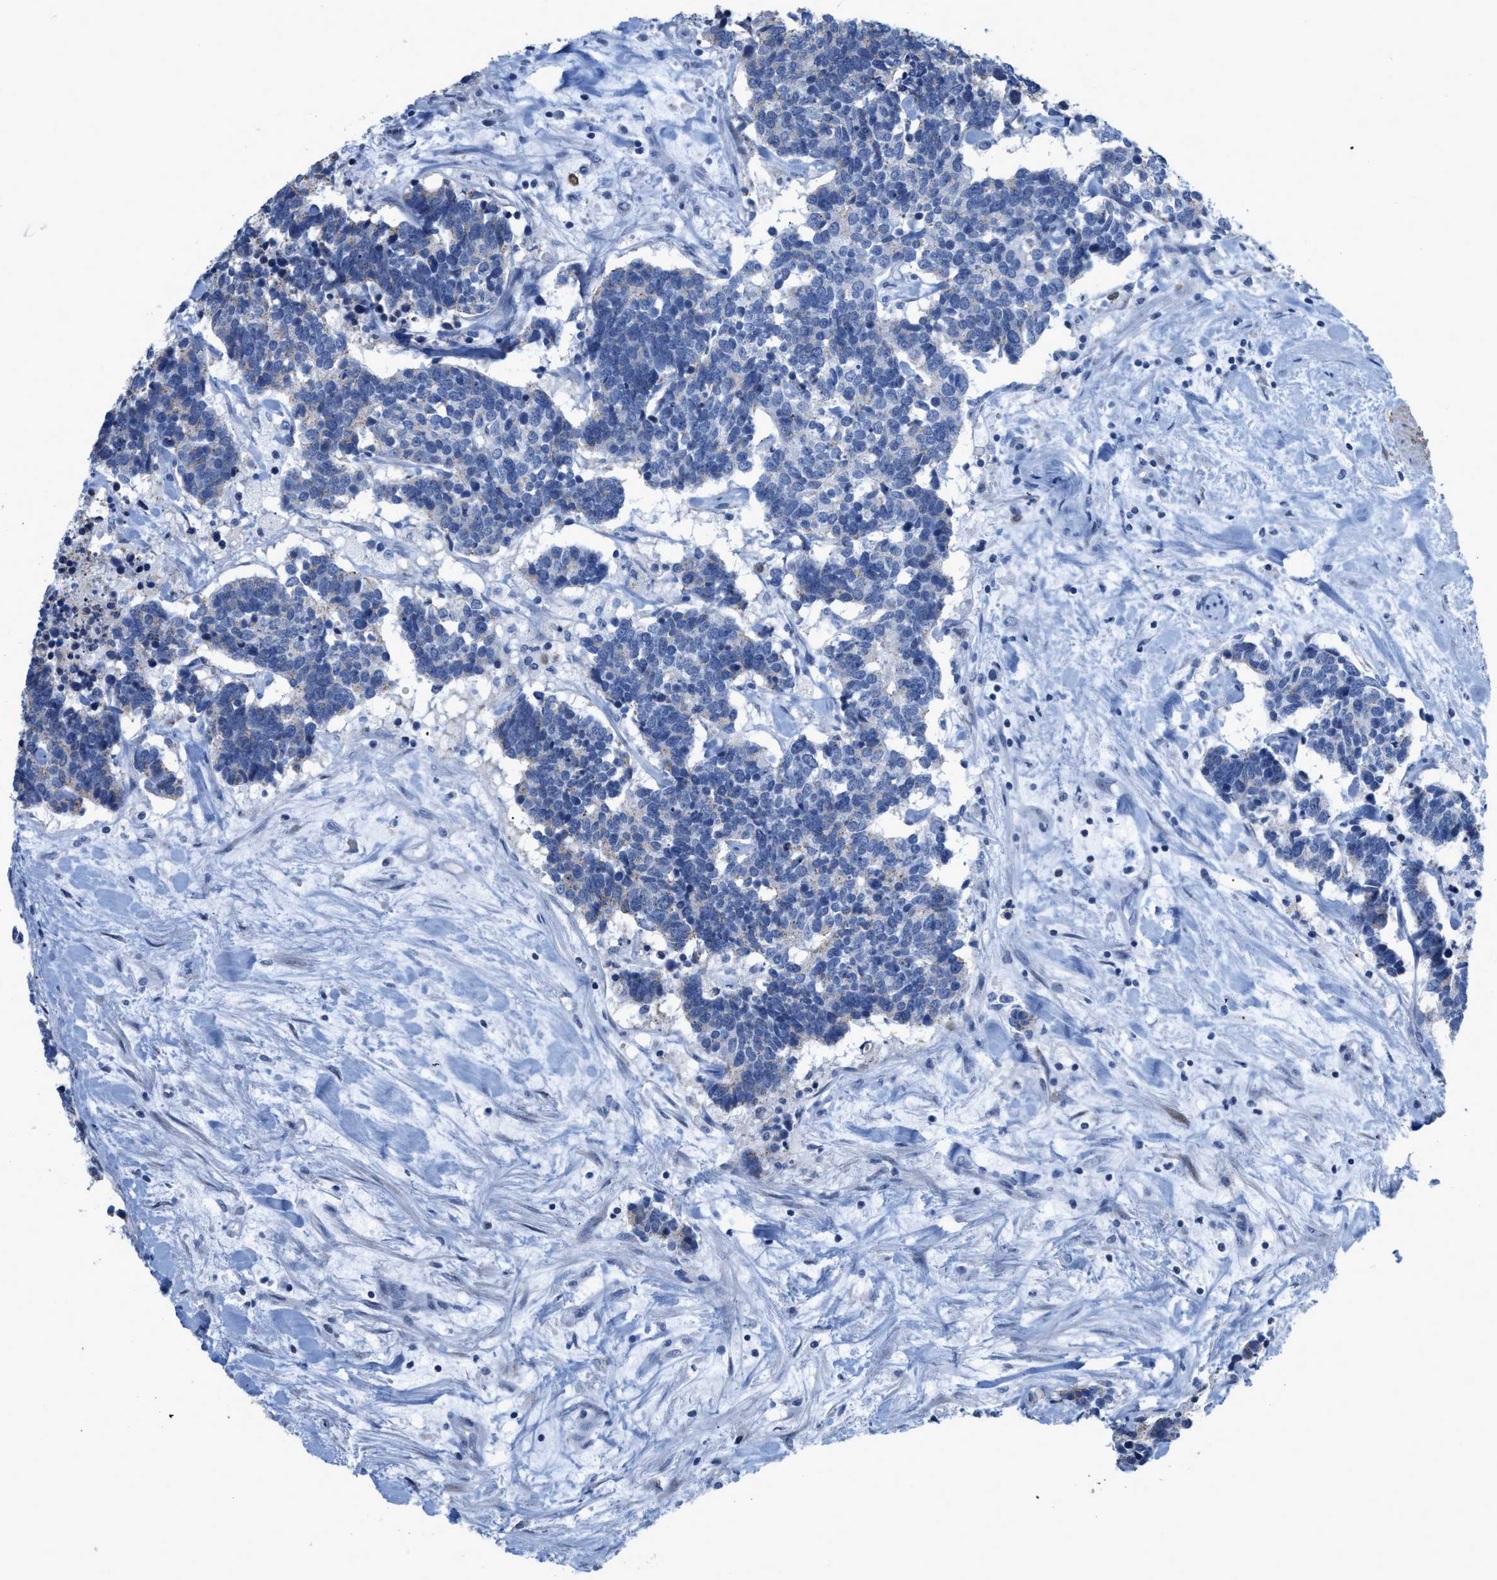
{"staining": {"intensity": "negative", "quantity": "none", "location": "none"}, "tissue": "carcinoid", "cell_type": "Tumor cells", "image_type": "cancer", "snomed": [{"axis": "morphology", "description": "Carcinoma, NOS"}, {"axis": "morphology", "description": "Carcinoid, malignant, NOS"}, {"axis": "topography", "description": "Urinary bladder"}], "caption": "DAB (3,3'-diaminobenzidine) immunohistochemical staining of malignant carcinoid exhibits no significant expression in tumor cells. (Brightfield microscopy of DAB (3,3'-diaminobenzidine) IHC at high magnification).", "gene": "CRYM", "patient": {"sex": "male", "age": 57}}